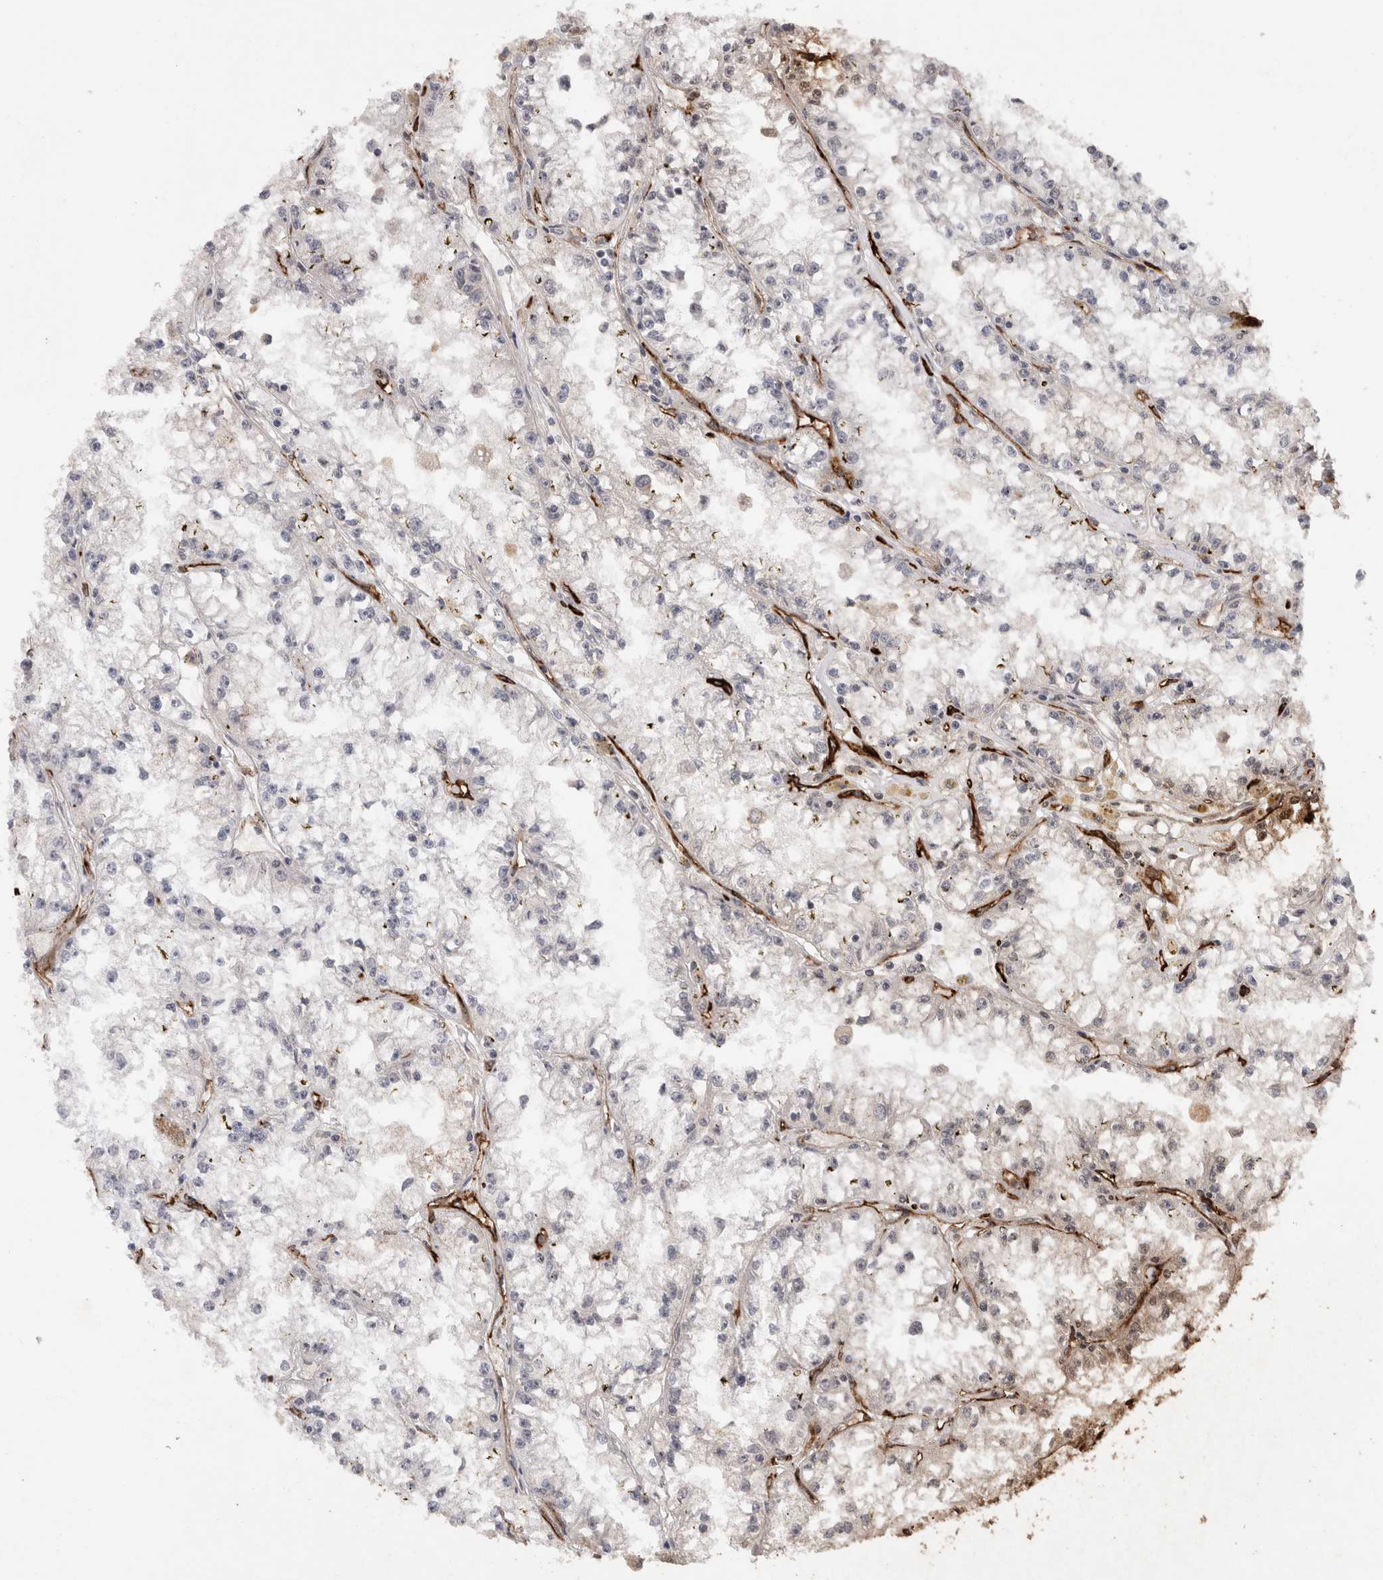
{"staining": {"intensity": "negative", "quantity": "none", "location": "none"}, "tissue": "renal cancer", "cell_type": "Tumor cells", "image_type": "cancer", "snomed": [{"axis": "morphology", "description": "Adenocarcinoma, NOS"}, {"axis": "topography", "description": "Kidney"}], "caption": "Immunohistochemistry (IHC) image of neoplastic tissue: renal adenocarcinoma stained with DAB (3,3'-diaminobenzidine) displays no significant protein staining in tumor cells.", "gene": "CDH13", "patient": {"sex": "male", "age": 56}}